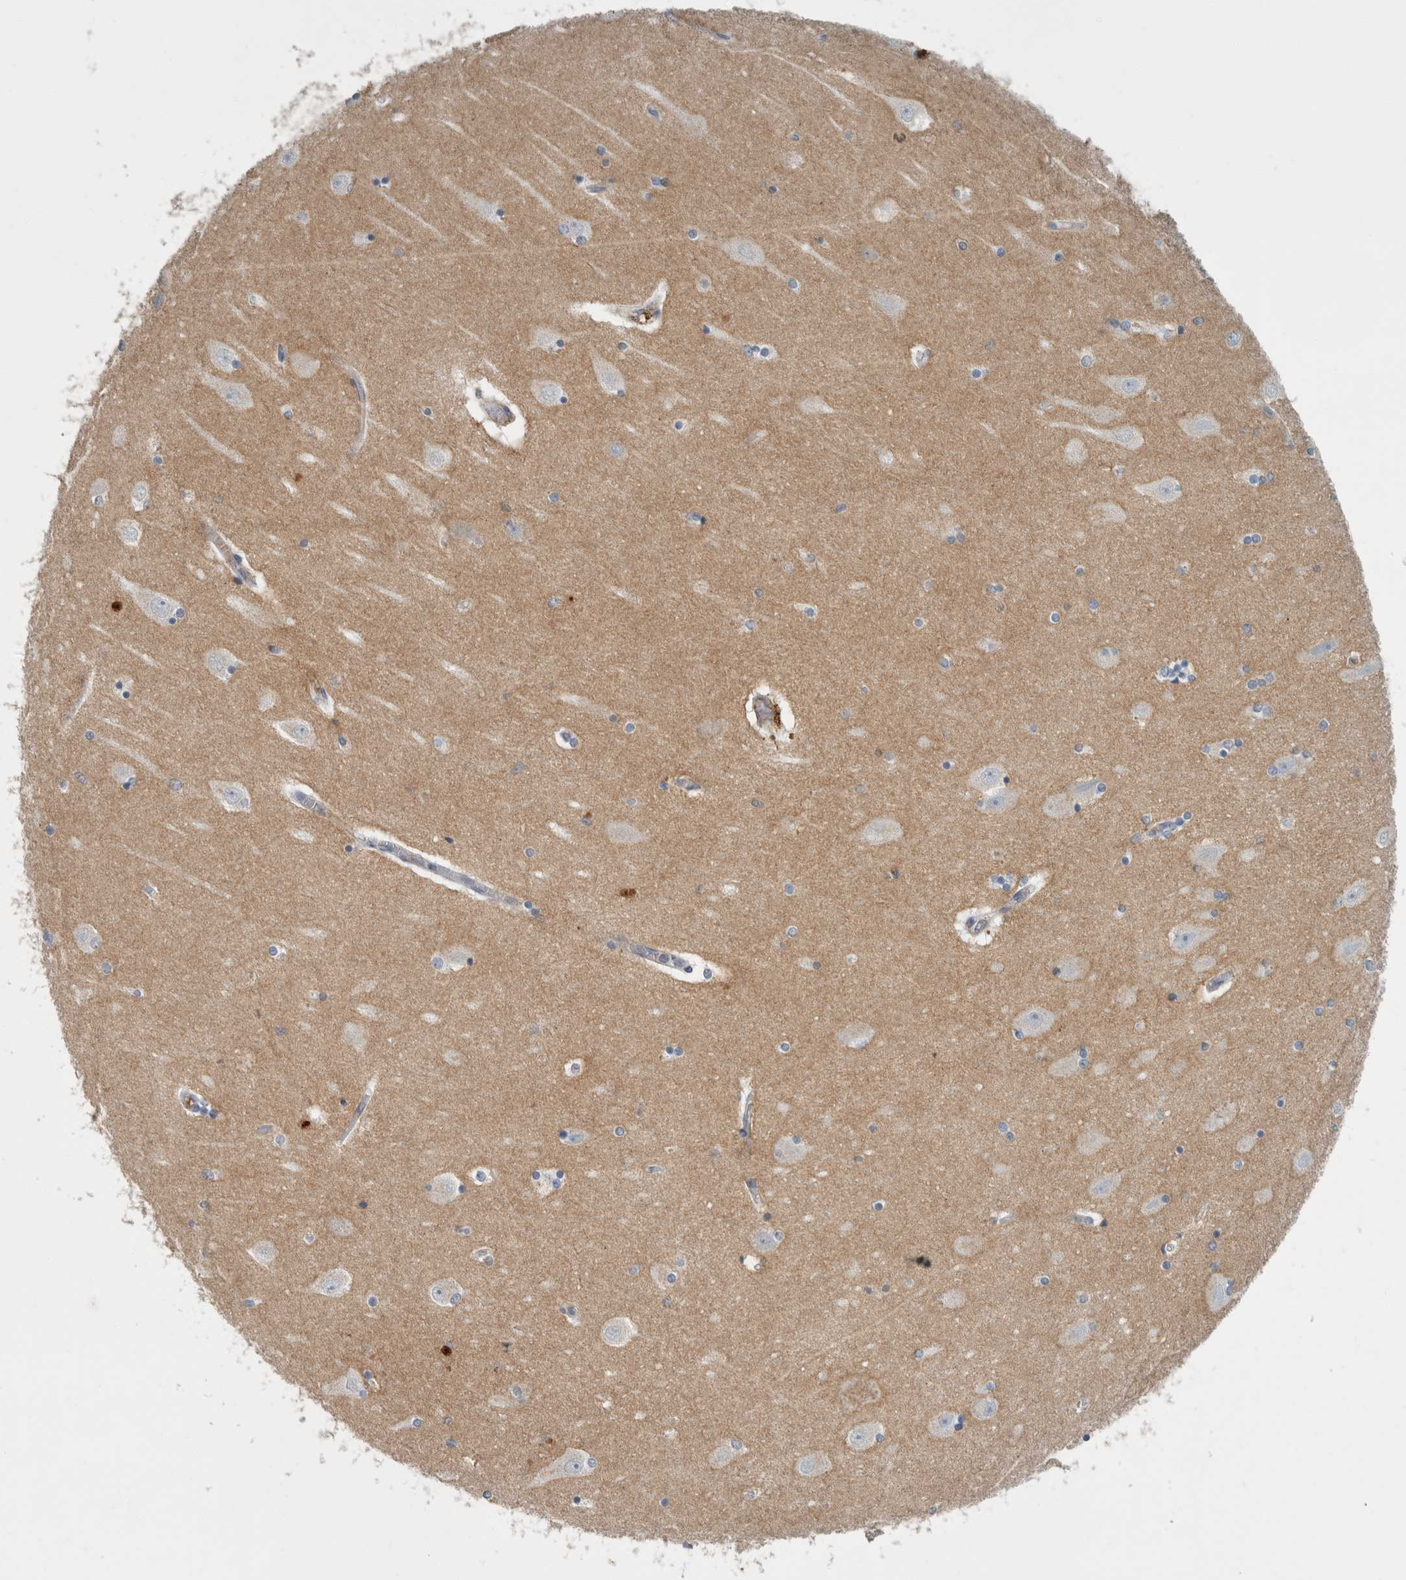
{"staining": {"intensity": "moderate", "quantity": "<25%", "location": "cytoplasmic/membranous,nuclear"}, "tissue": "hippocampus", "cell_type": "Glial cells", "image_type": "normal", "snomed": [{"axis": "morphology", "description": "Normal tissue, NOS"}, {"axis": "topography", "description": "Hippocampus"}], "caption": "Human hippocampus stained with a protein marker shows moderate staining in glial cells.", "gene": "CHL1", "patient": {"sex": "female", "age": 54}}